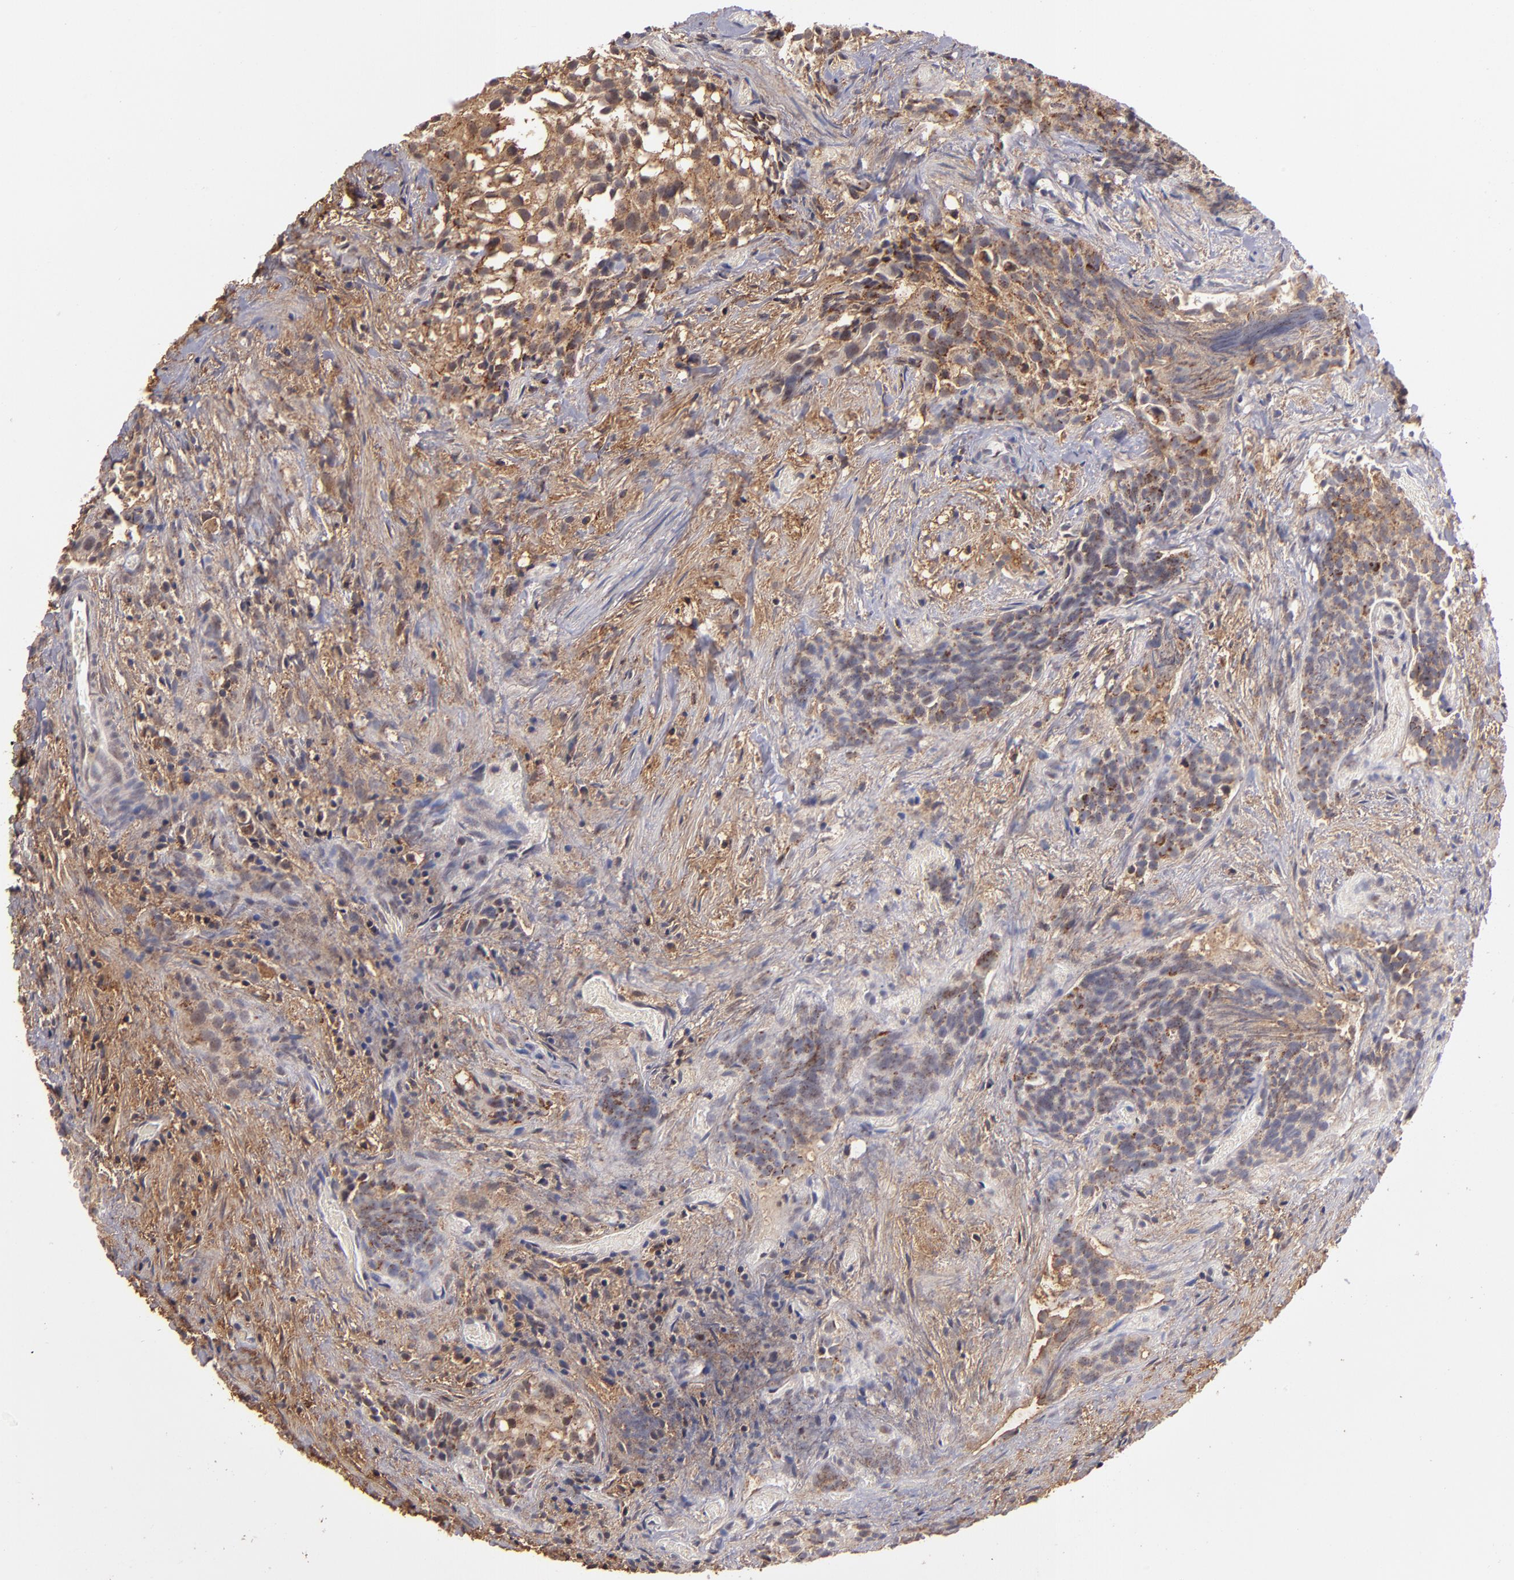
{"staining": {"intensity": "moderate", "quantity": "25%-75%", "location": "cytoplasmic/membranous"}, "tissue": "urothelial cancer", "cell_type": "Tumor cells", "image_type": "cancer", "snomed": [{"axis": "morphology", "description": "Urothelial carcinoma, High grade"}, {"axis": "topography", "description": "Urinary bladder"}], "caption": "Immunohistochemistry (IHC) staining of urothelial carcinoma (high-grade), which shows medium levels of moderate cytoplasmic/membranous staining in about 25%-75% of tumor cells indicating moderate cytoplasmic/membranous protein staining. The staining was performed using DAB (brown) for protein detection and nuclei were counterstained in hematoxylin (blue).", "gene": "ZFYVE1", "patient": {"sex": "female", "age": 78}}